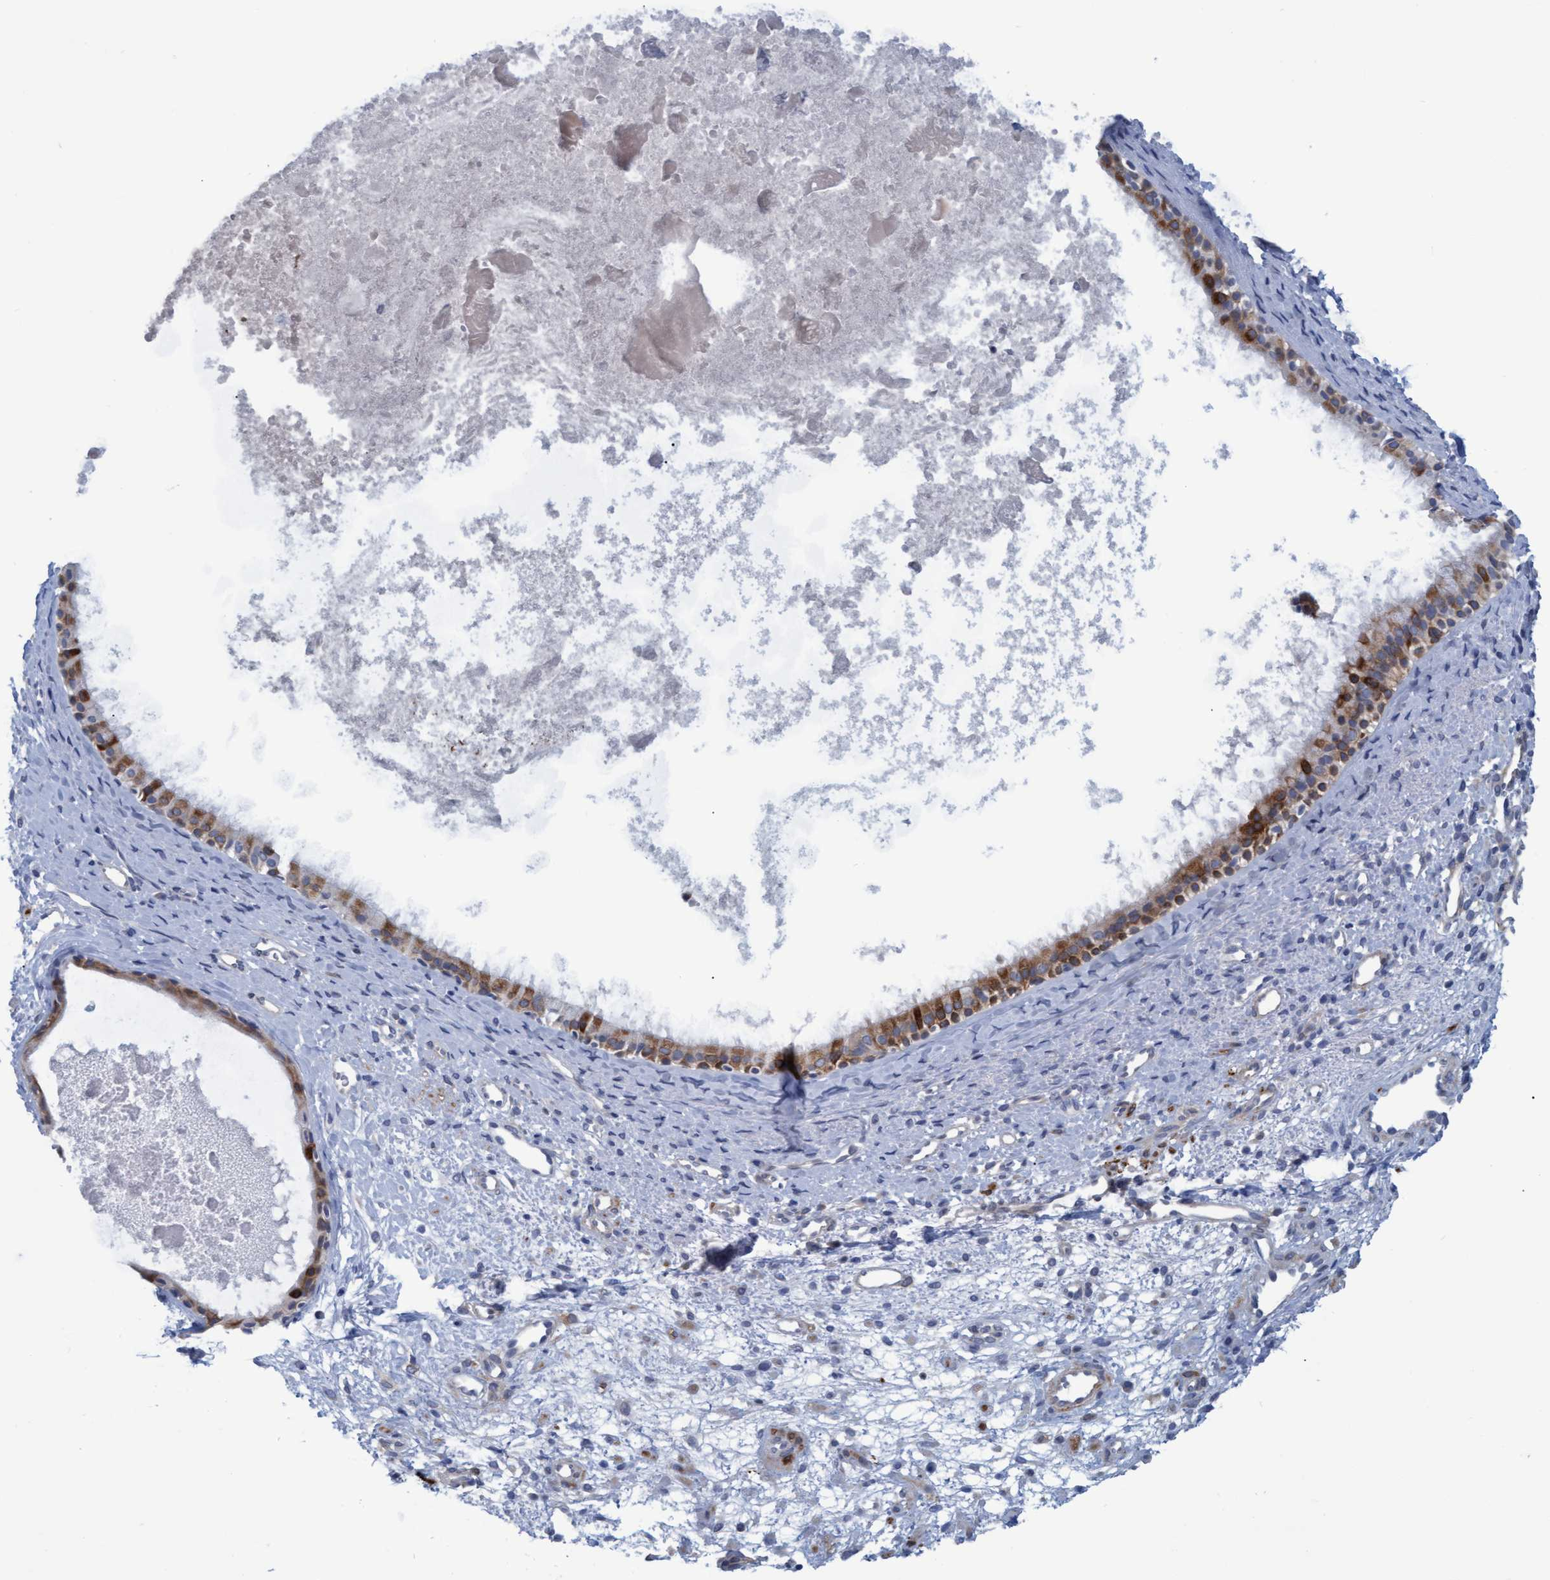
{"staining": {"intensity": "strong", "quantity": ">75%", "location": "cytoplasmic/membranous"}, "tissue": "nasopharynx", "cell_type": "Respiratory epithelial cells", "image_type": "normal", "snomed": [{"axis": "morphology", "description": "Normal tissue, NOS"}, {"axis": "topography", "description": "Nasopharynx"}], "caption": "The histopathology image exhibits immunohistochemical staining of unremarkable nasopharynx. There is strong cytoplasmic/membranous positivity is seen in approximately >75% of respiratory epithelial cells.", "gene": "SSTR3", "patient": {"sex": "male", "age": 22}}